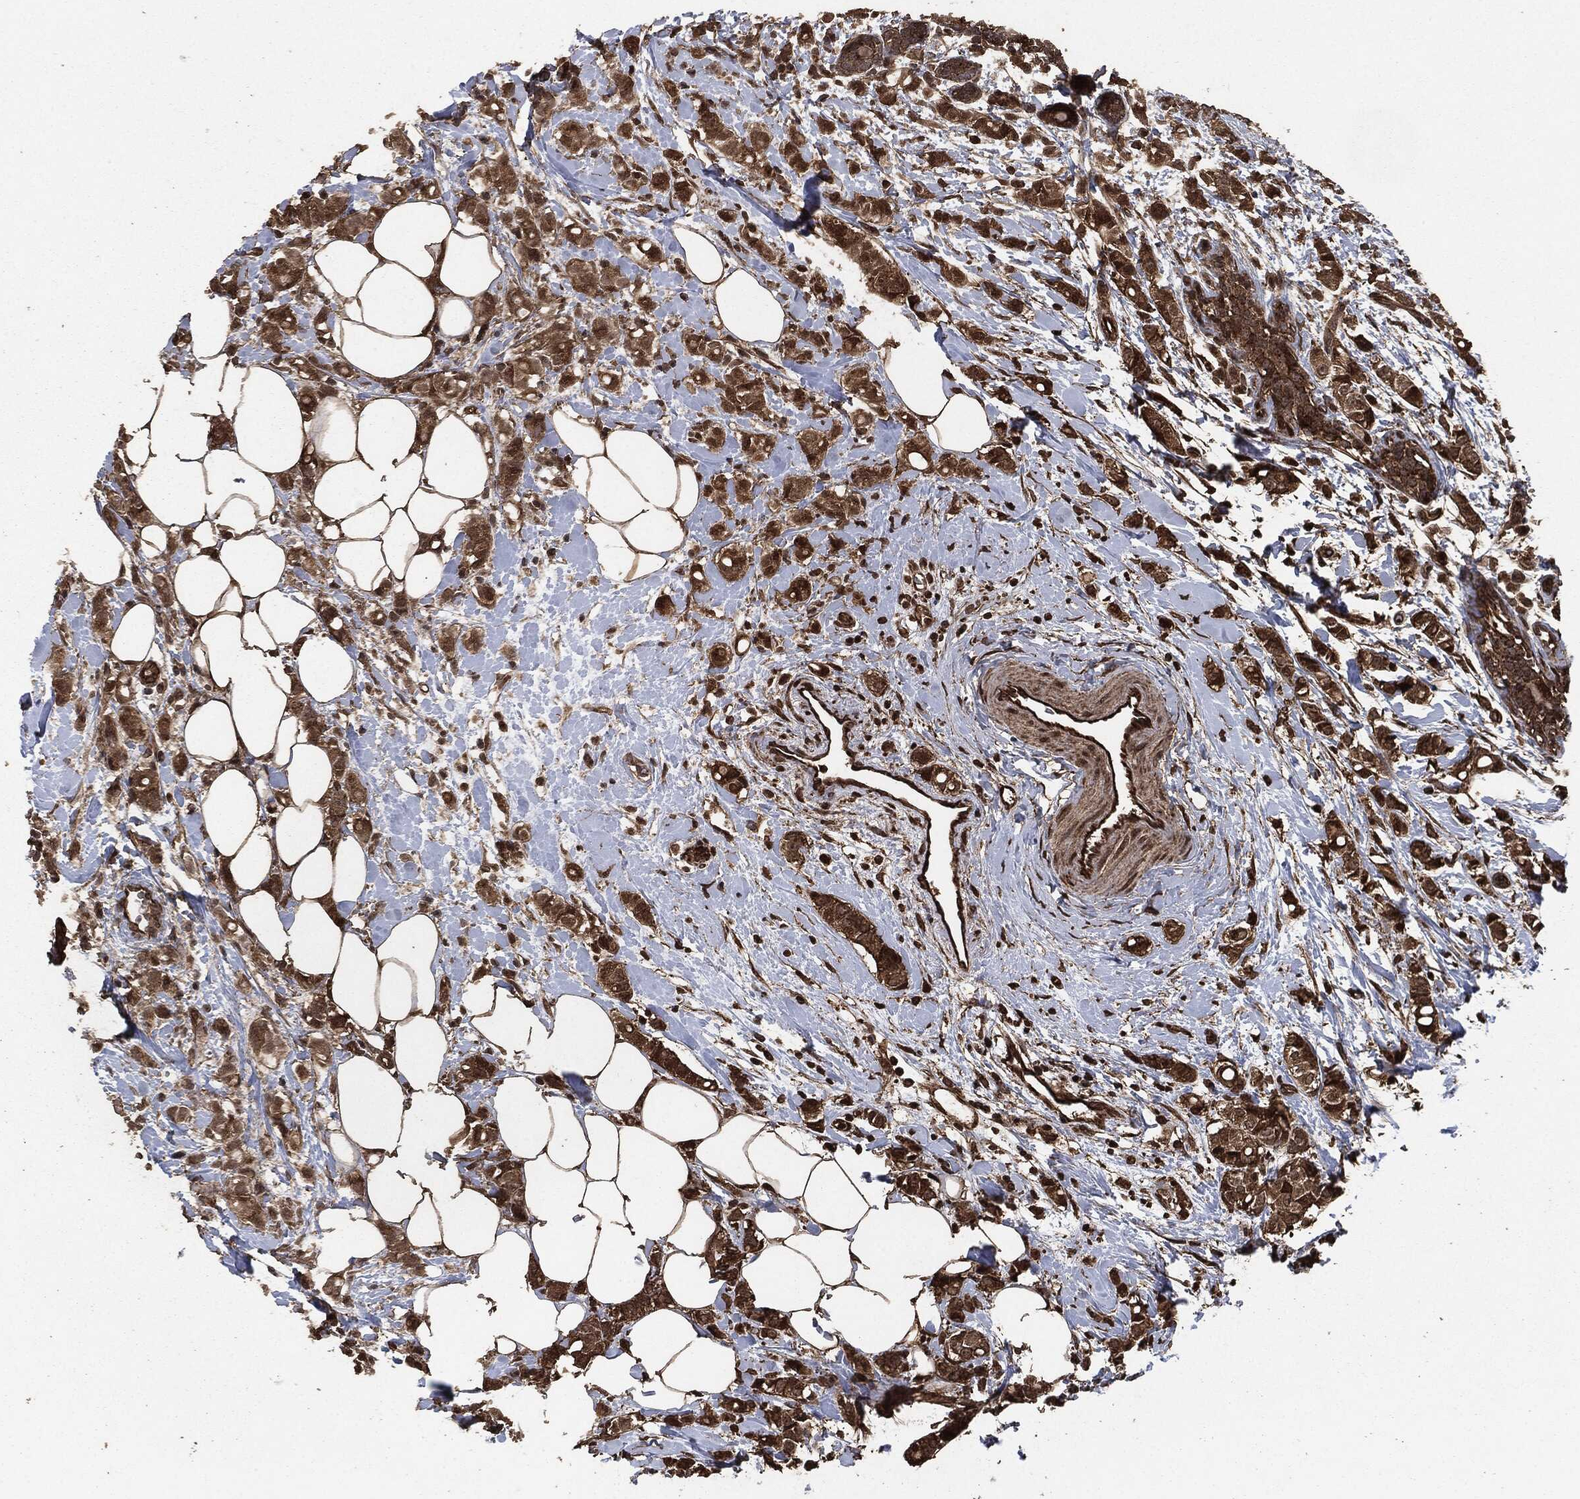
{"staining": {"intensity": "strong", "quantity": ">75%", "location": "cytoplasmic/membranous"}, "tissue": "breast cancer", "cell_type": "Tumor cells", "image_type": "cancer", "snomed": [{"axis": "morphology", "description": "Normal tissue, NOS"}, {"axis": "morphology", "description": "Duct carcinoma"}, {"axis": "topography", "description": "Breast"}], "caption": "Human breast intraductal carcinoma stained for a protein (brown) shows strong cytoplasmic/membranous positive expression in approximately >75% of tumor cells.", "gene": "EGFR", "patient": {"sex": "female", "age": 44}}